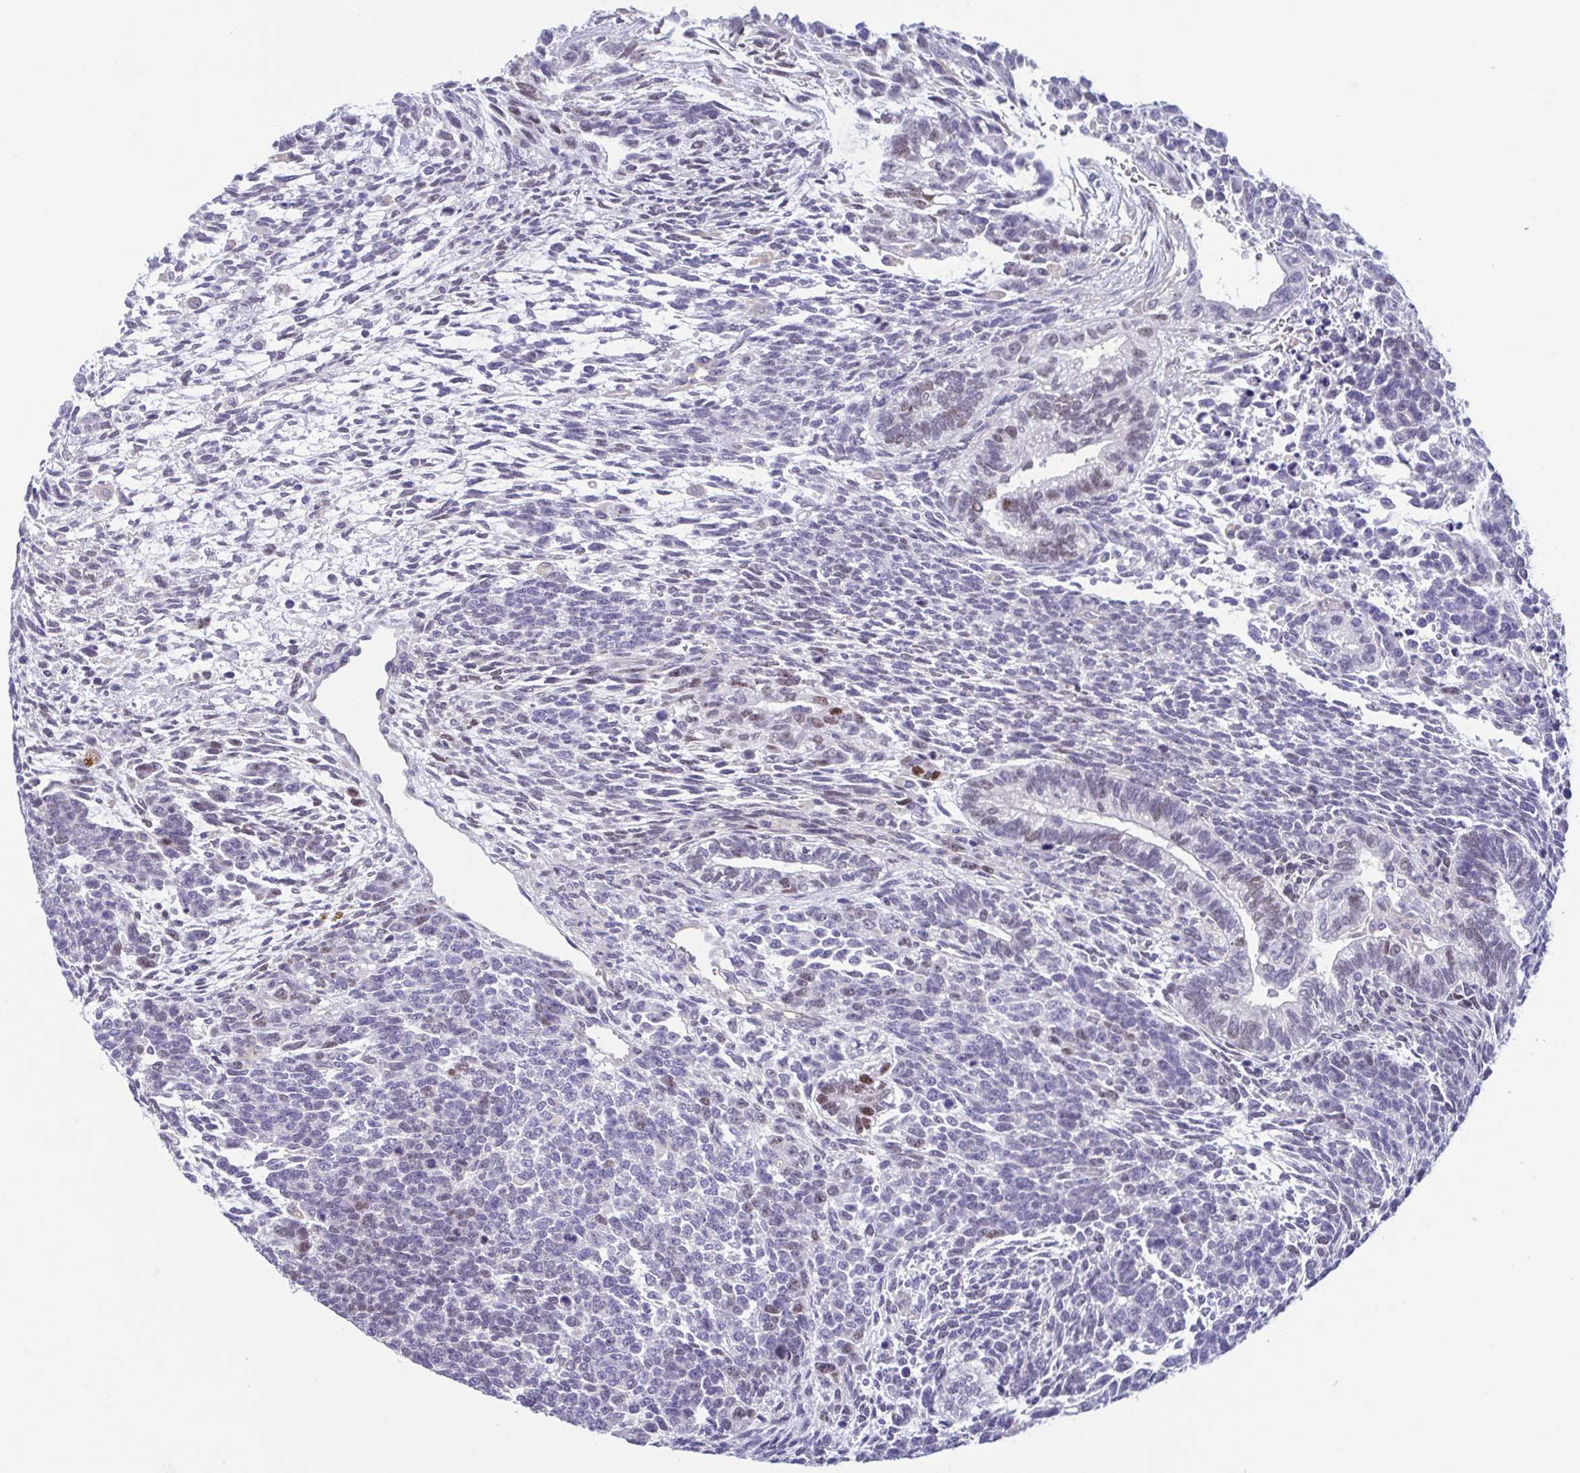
{"staining": {"intensity": "moderate", "quantity": "<25%", "location": "nuclear"}, "tissue": "testis cancer", "cell_type": "Tumor cells", "image_type": "cancer", "snomed": [{"axis": "morphology", "description": "Carcinoma, Embryonal, NOS"}, {"axis": "topography", "description": "Testis"}], "caption": "The micrograph reveals a brown stain indicating the presence of a protein in the nuclear of tumor cells in embryonal carcinoma (testis).", "gene": "MORC4", "patient": {"sex": "male", "age": 23}}